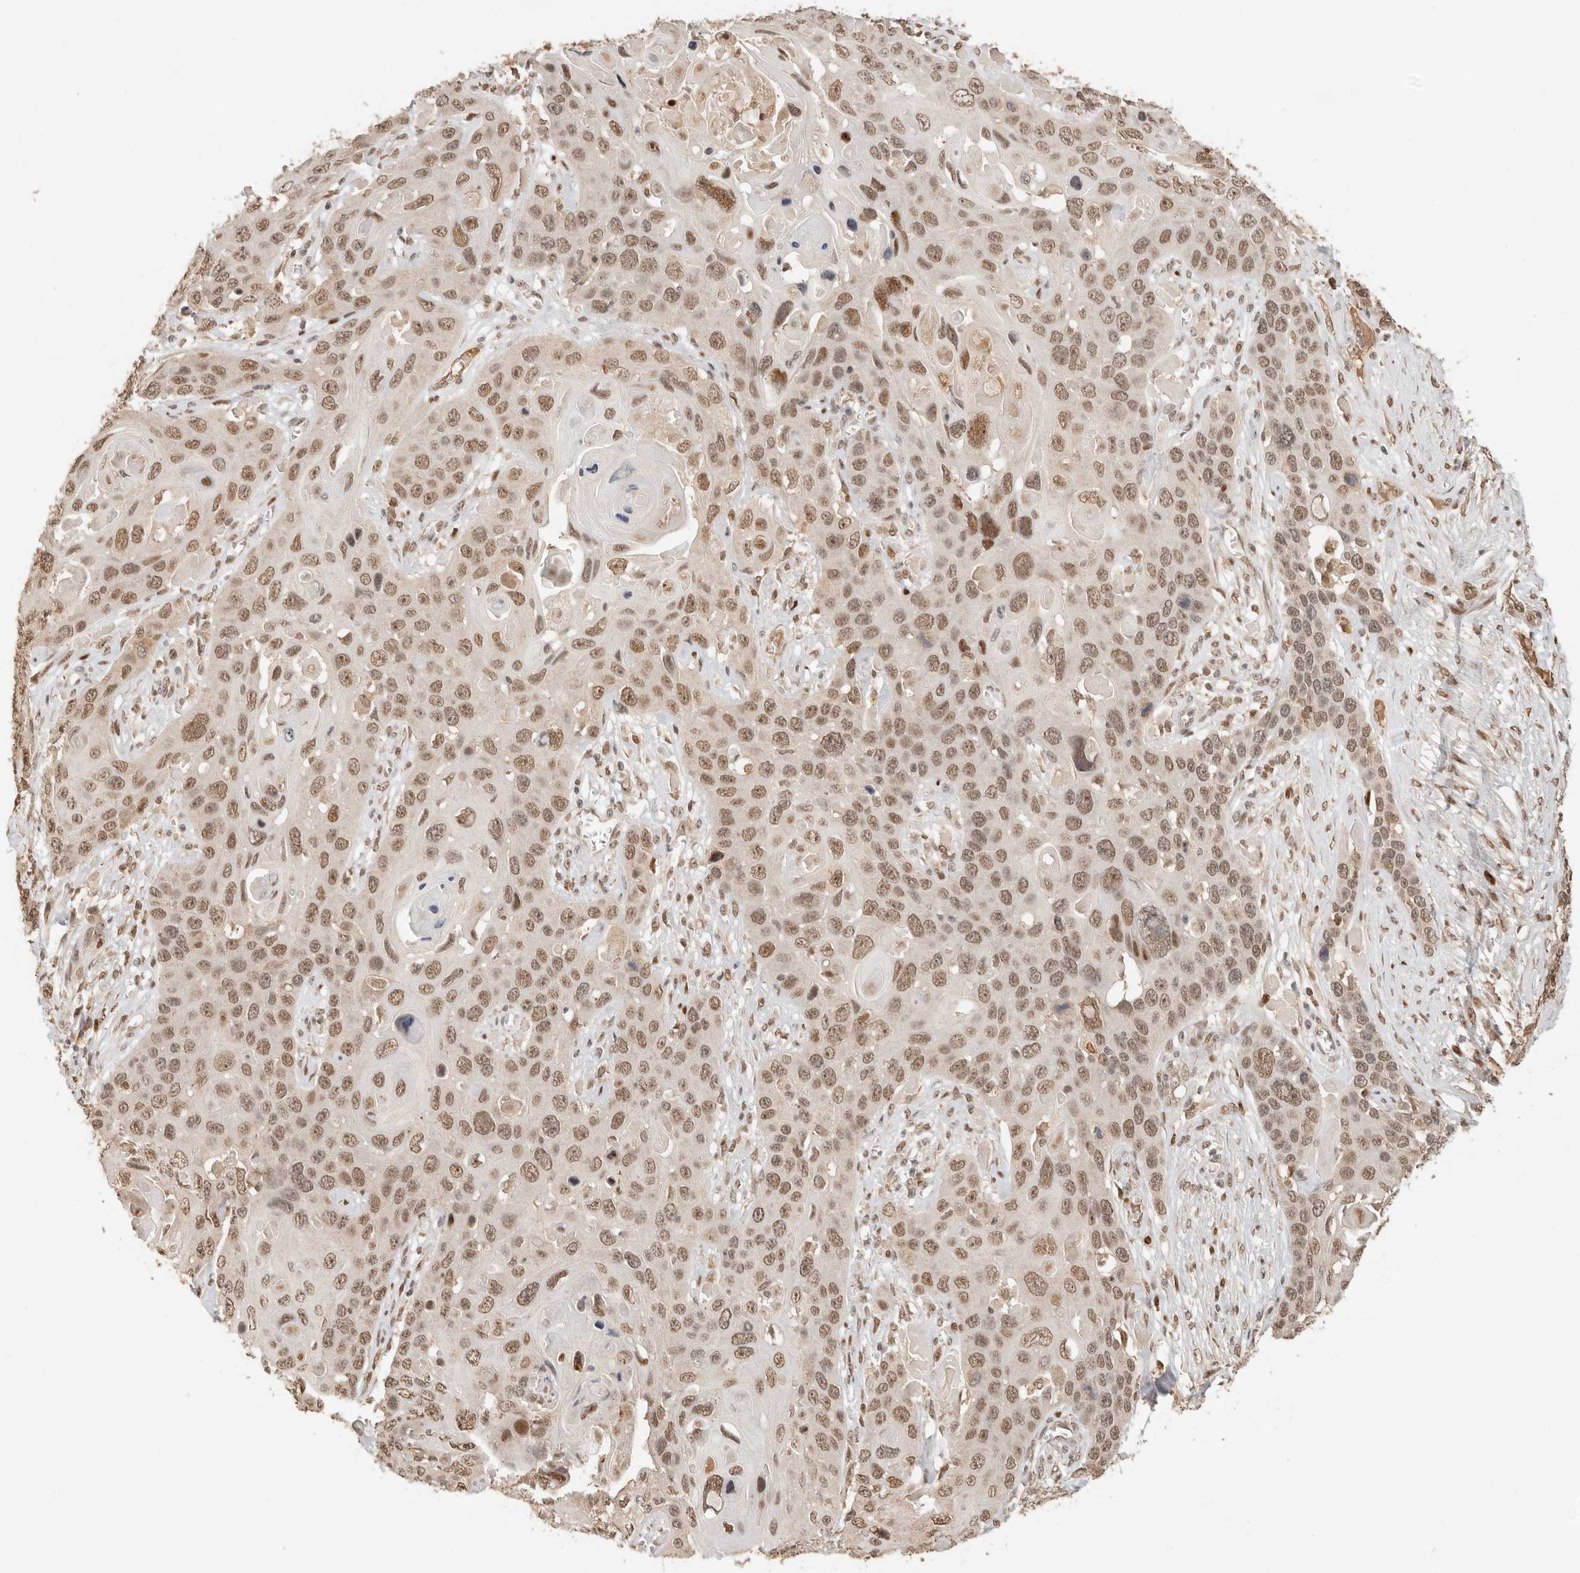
{"staining": {"intensity": "moderate", "quantity": ">75%", "location": "nuclear"}, "tissue": "skin cancer", "cell_type": "Tumor cells", "image_type": "cancer", "snomed": [{"axis": "morphology", "description": "Squamous cell carcinoma, NOS"}, {"axis": "topography", "description": "Skin"}], "caption": "A brown stain labels moderate nuclear staining of a protein in skin squamous cell carcinoma tumor cells. (DAB = brown stain, brightfield microscopy at high magnification).", "gene": "NPAS2", "patient": {"sex": "male", "age": 55}}